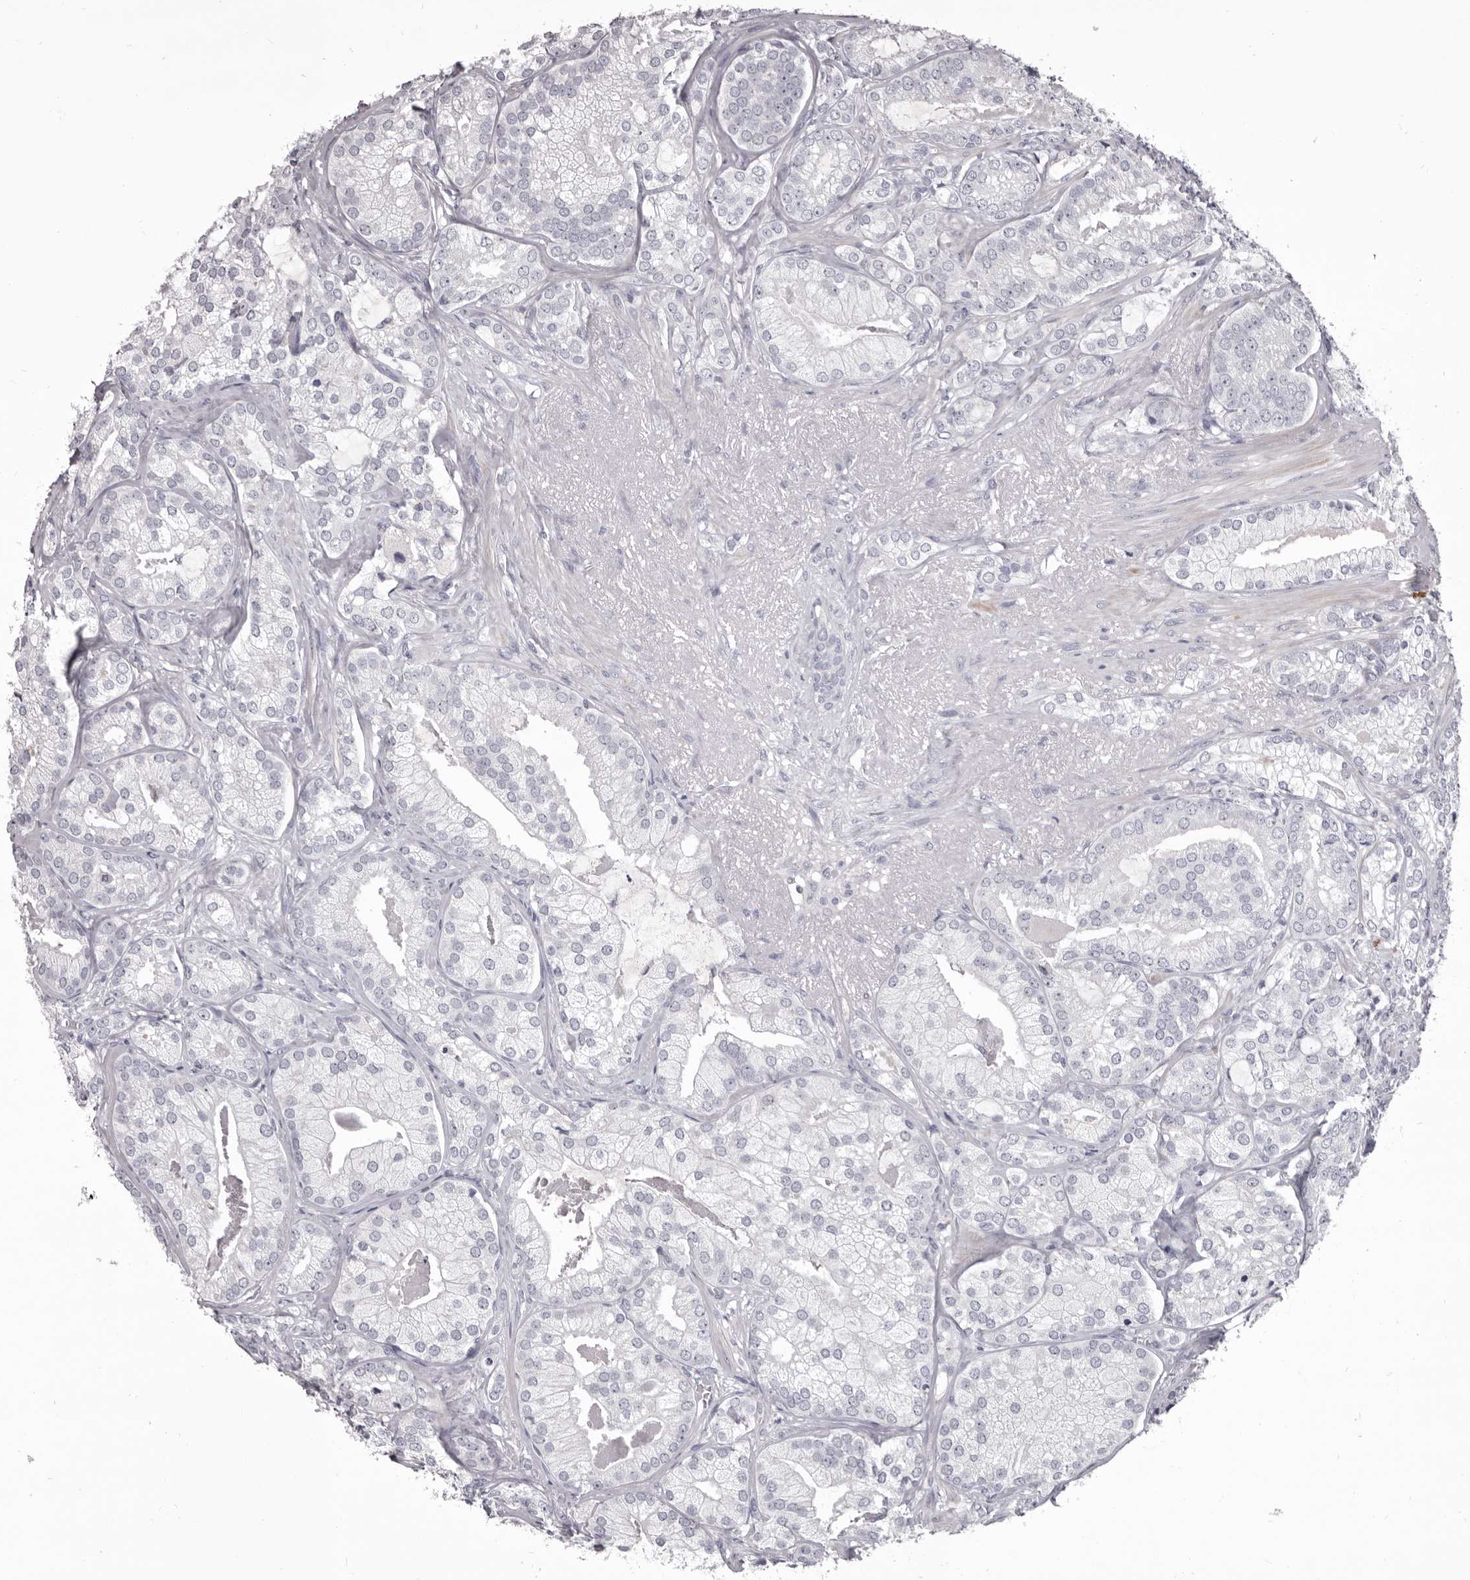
{"staining": {"intensity": "negative", "quantity": "none", "location": "none"}, "tissue": "prostate cancer", "cell_type": "Tumor cells", "image_type": "cancer", "snomed": [{"axis": "morphology", "description": "Normal morphology"}, {"axis": "morphology", "description": "Adenocarcinoma, Low grade"}, {"axis": "topography", "description": "Prostate"}], "caption": "DAB immunohistochemical staining of human prostate cancer exhibits no significant expression in tumor cells.", "gene": "GZMH", "patient": {"sex": "male", "age": 72}}